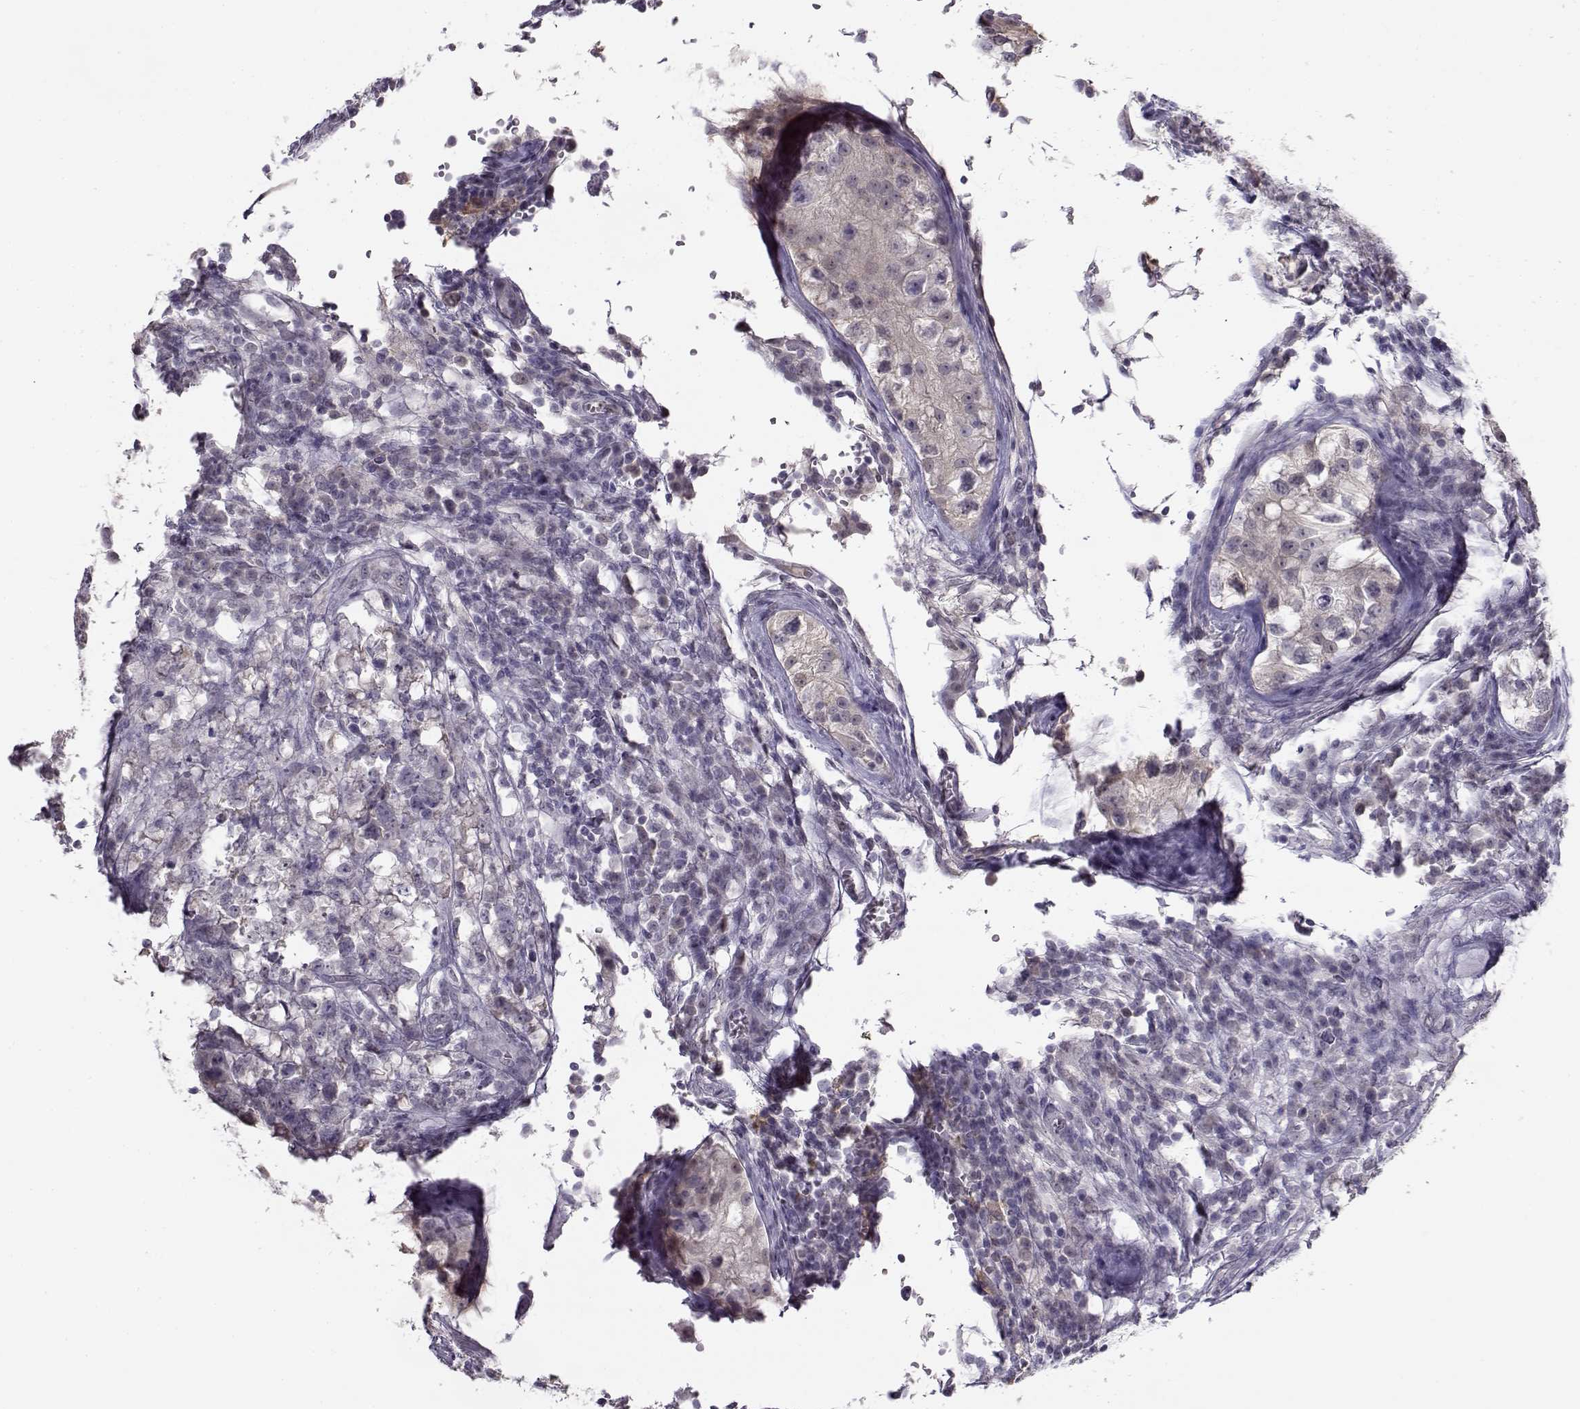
{"staining": {"intensity": "negative", "quantity": "none", "location": "none"}, "tissue": "testis cancer", "cell_type": "Tumor cells", "image_type": "cancer", "snomed": [{"axis": "morphology", "description": "Carcinoma, Embryonal, NOS"}, {"axis": "topography", "description": "Testis"}], "caption": "An IHC micrograph of embryonal carcinoma (testis) is shown. There is no staining in tumor cells of embryonal carcinoma (testis).", "gene": "C16orf86", "patient": {"sex": "male", "age": 23}}